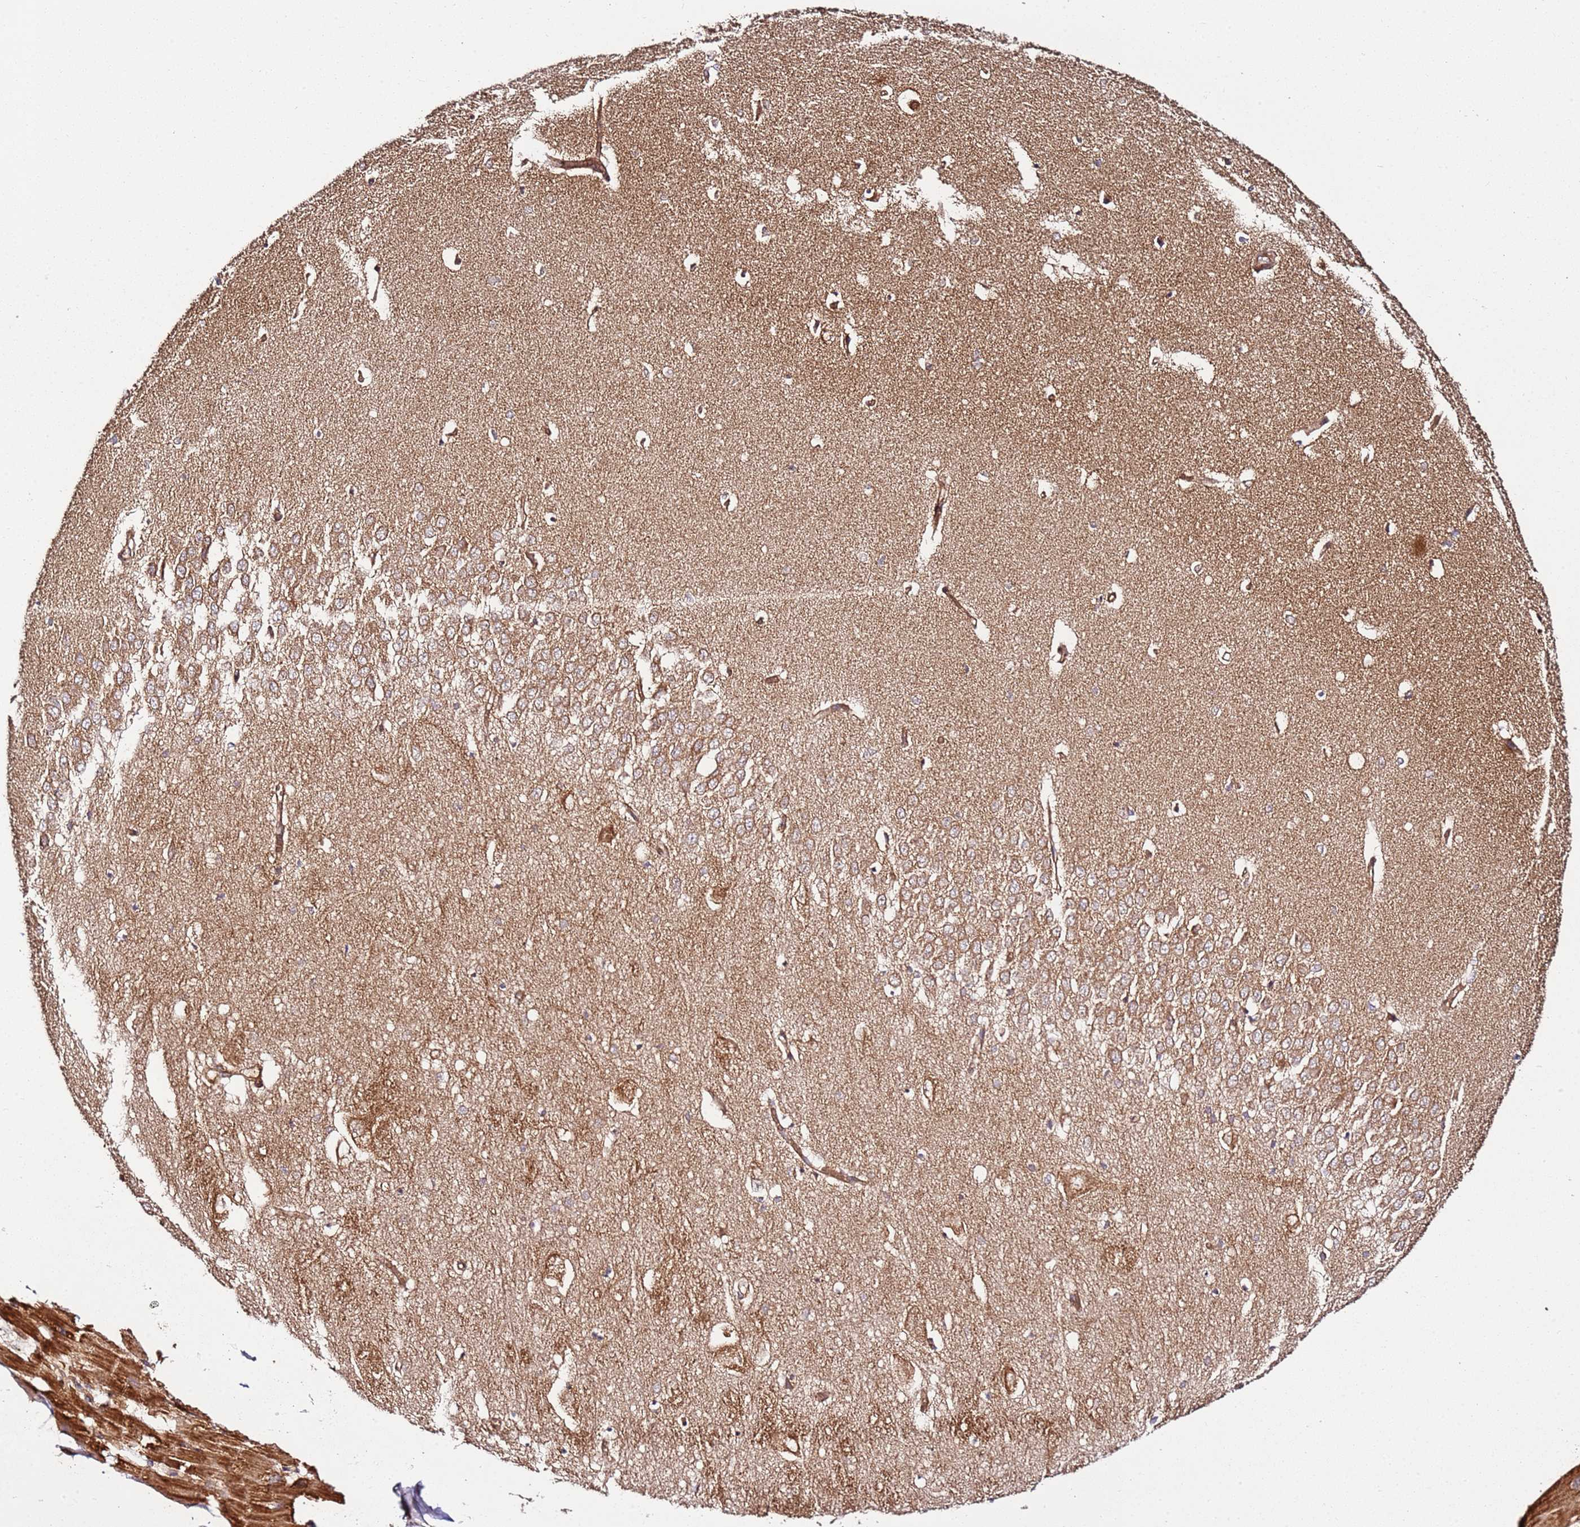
{"staining": {"intensity": "strong", "quantity": ">75%", "location": "nuclear"}, "tissue": "hippocampus", "cell_type": "Glial cells", "image_type": "normal", "snomed": [{"axis": "morphology", "description": "Normal tissue, NOS"}, {"axis": "topography", "description": "Hippocampus"}], "caption": "This histopathology image demonstrates unremarkable hippocampus stained with IHC to label a protein in brown. The nuclear of glial cells show strong positivity for the protein. Nuclei are counter-stained blue.", "gene": "TM2D2", "patient": {"sex": "female", "age": 64}}